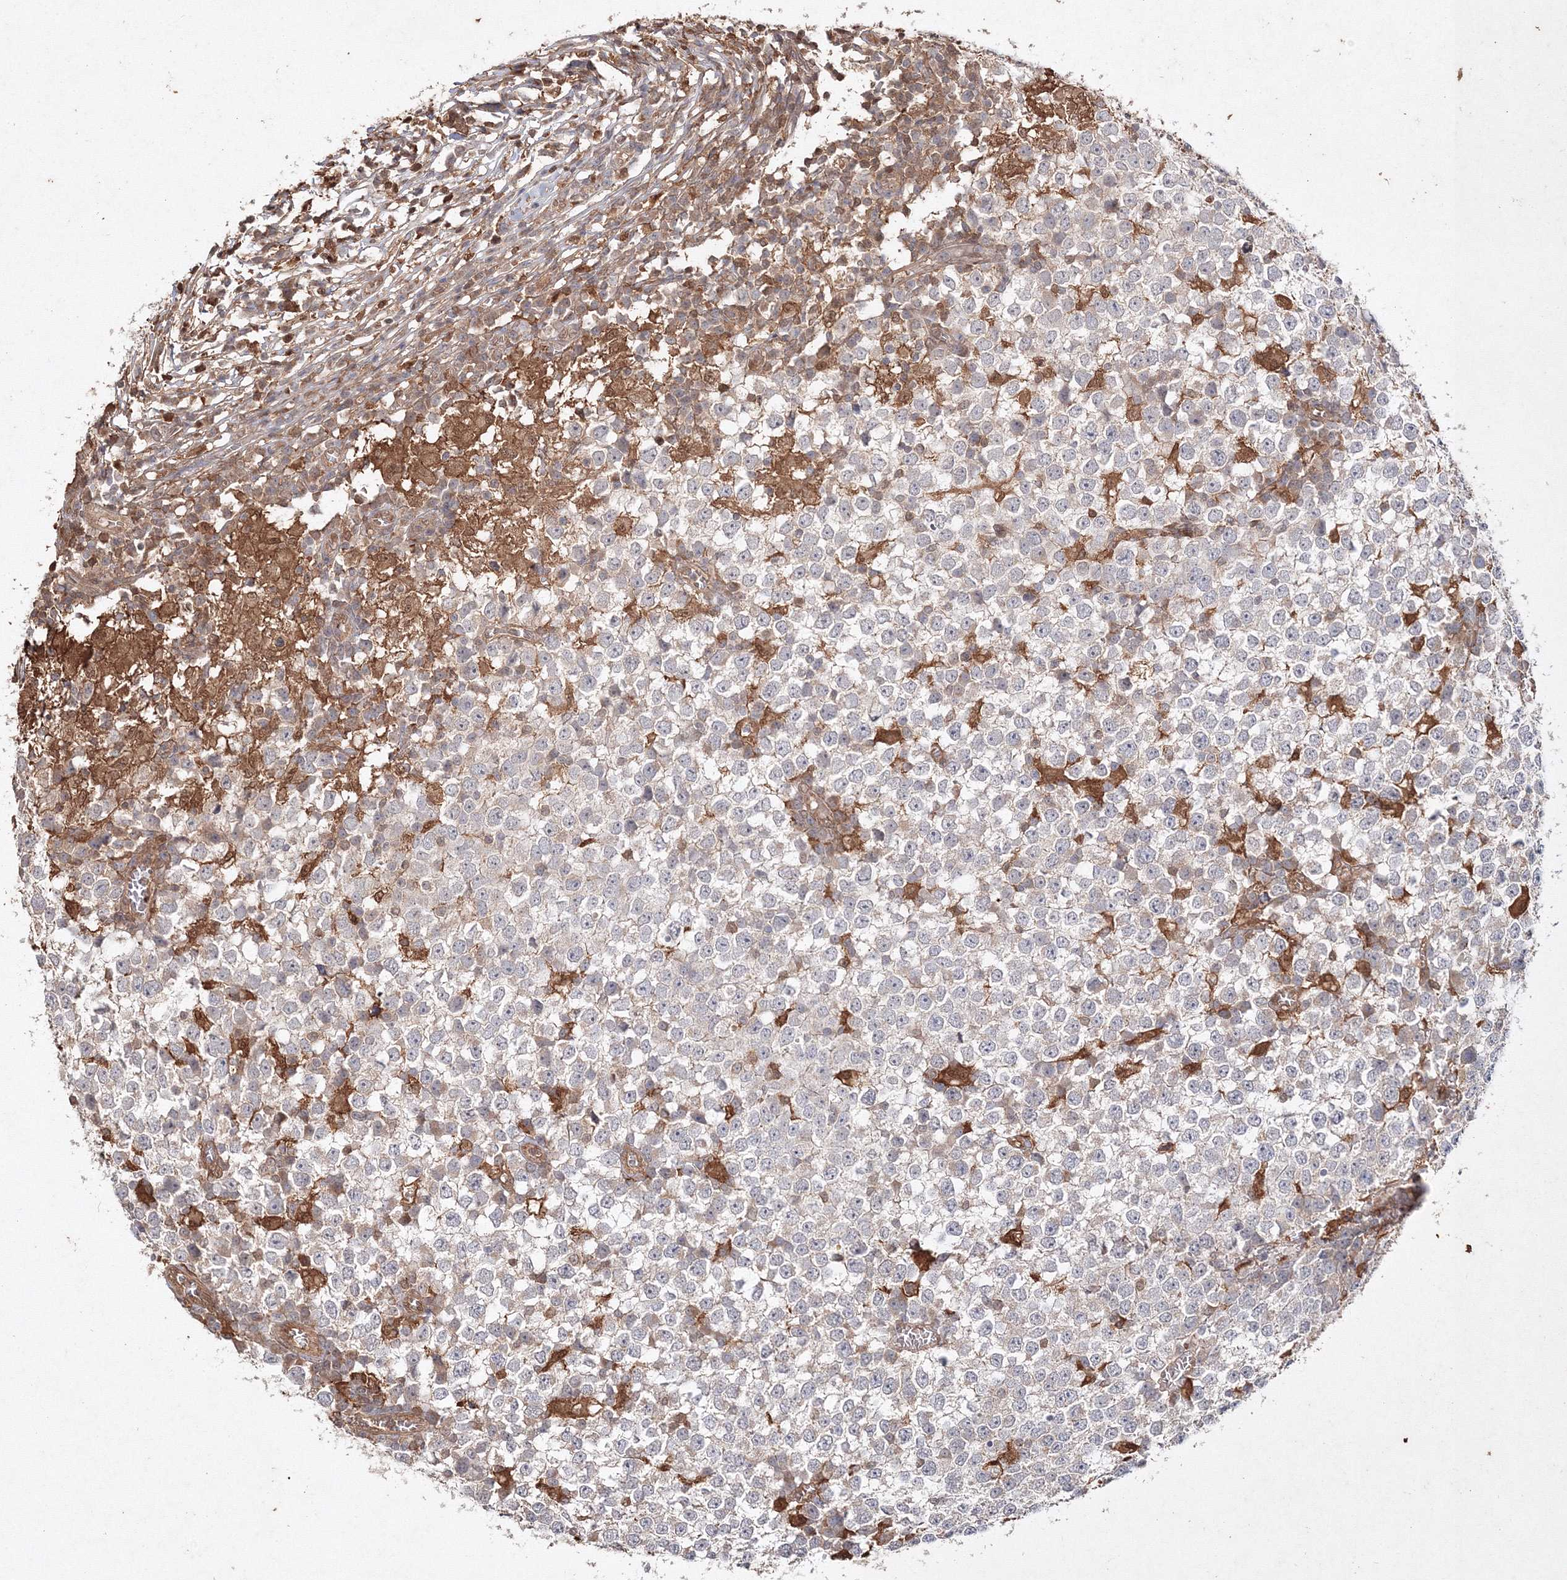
{"staining": {"intensity": "negative", "quantity": "none", "location": "none"}, "tissue": "testis cancer", "cell_type": "Tumor cells", "image_type": "cancer", "snomed": [{"axis": "morphology", "description": "Seminoma, NOS"}, {"axis": "topography", "description": "Testis"}], "caption": "Immunohistochemistry photomicrograph of neoplastic tissue: seminoma (testis) stained with DAB shows no significant protein positivity in tumor cells. (DAB IHC visualized using brightfield microscopy, high magnification).", "gene": "S100A11", "patient": {"sex": "male", "age": 65}}